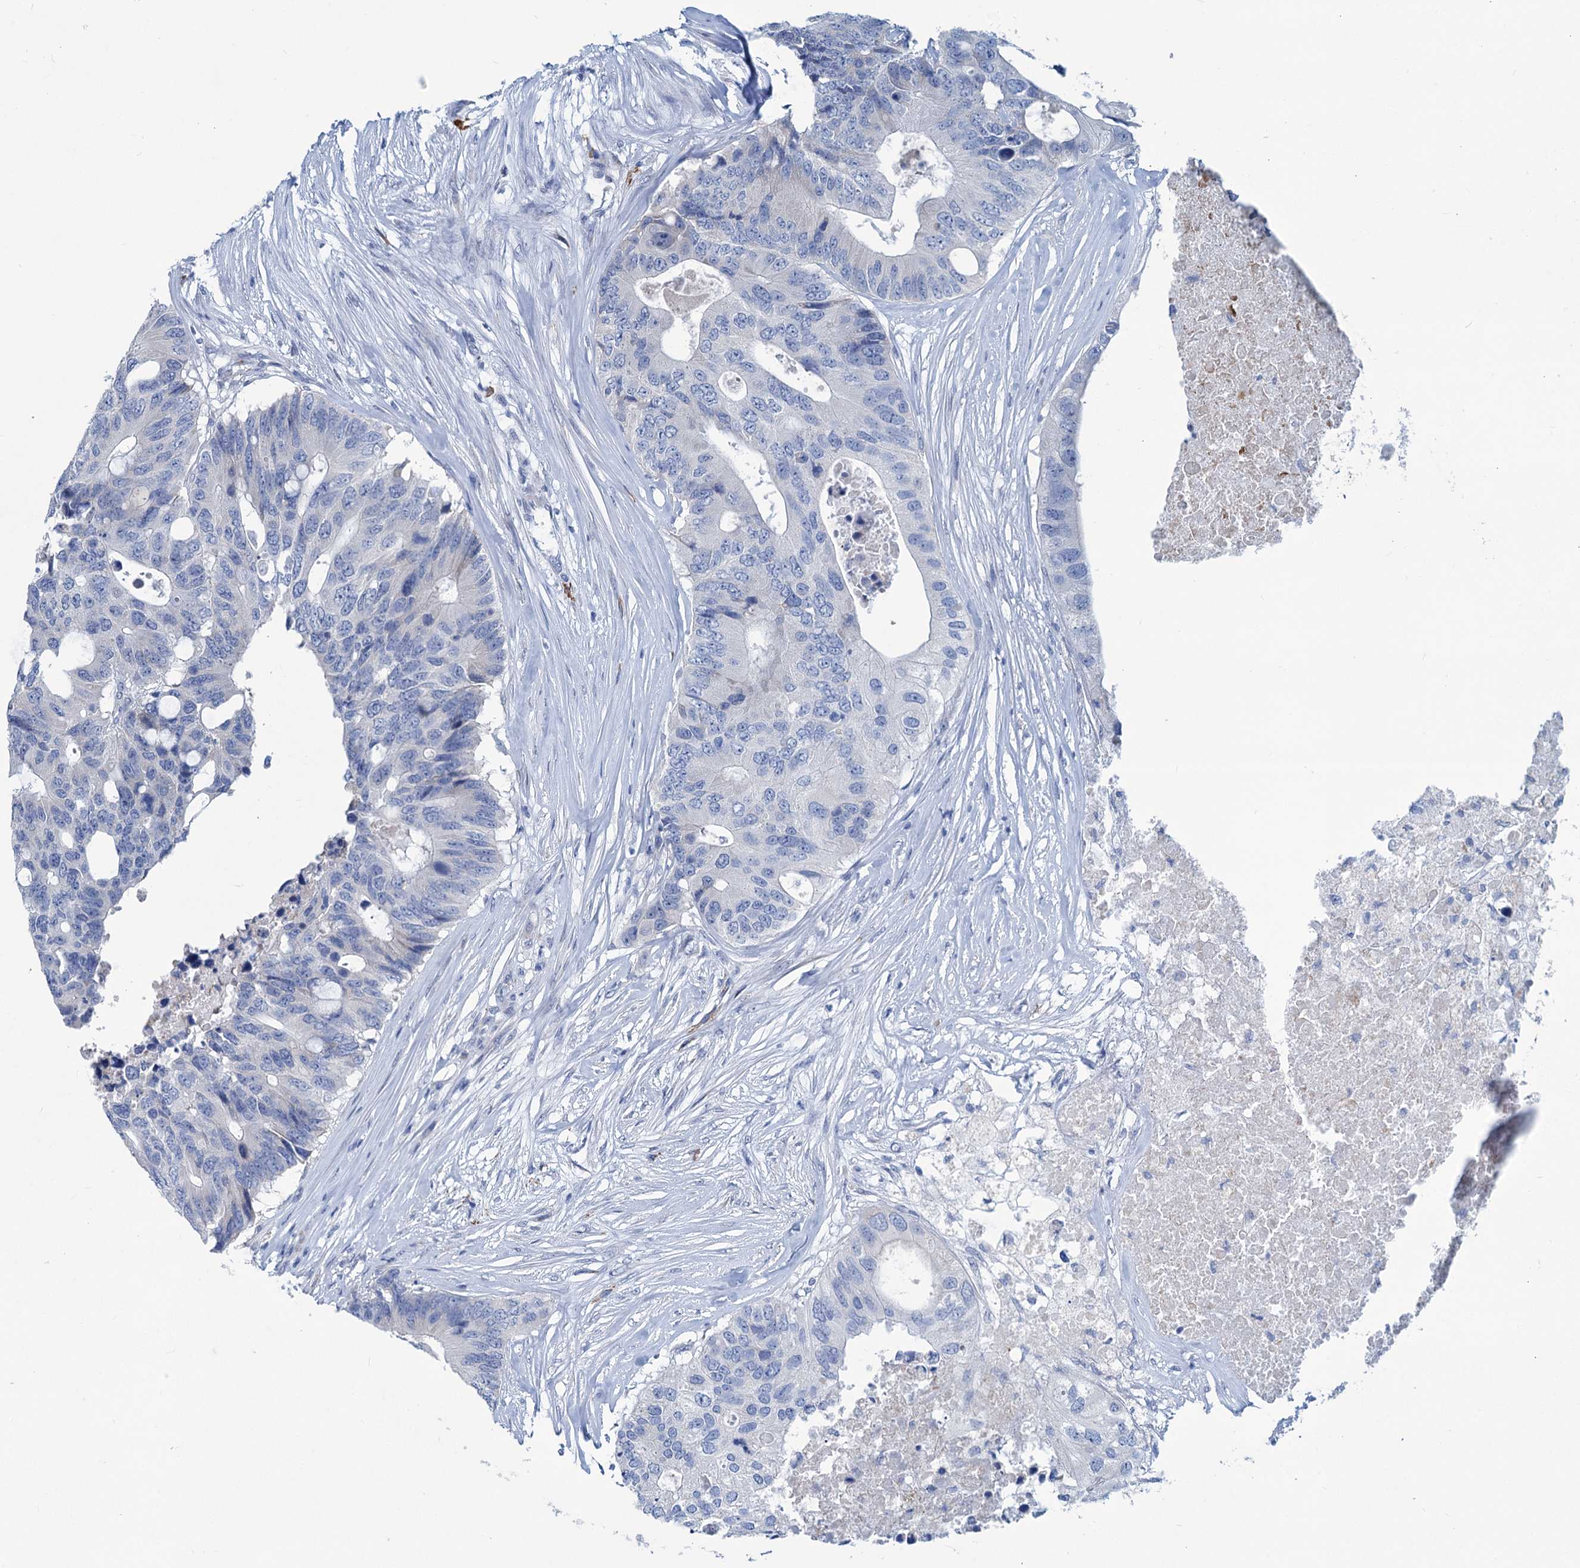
{"staining": {"intensity": "negative", "quantity": "none", "location": "none"}, "tissue": "colorectal cancer", "cell_type": "Tumor cells", "image_type": "cancer", "snomed": [{"axis": "morphology", "description": "Adenocarcinoma, NOS"}, {"axis": "topography", "description": "Colon"}], "caption": "The IHC photomicrograph has no significant expression in tumor cells of colorectal cancer (adenocarcinoma) tissue.", "gene": "NEU3", "patient": {"sex": "male", "age": 71}}